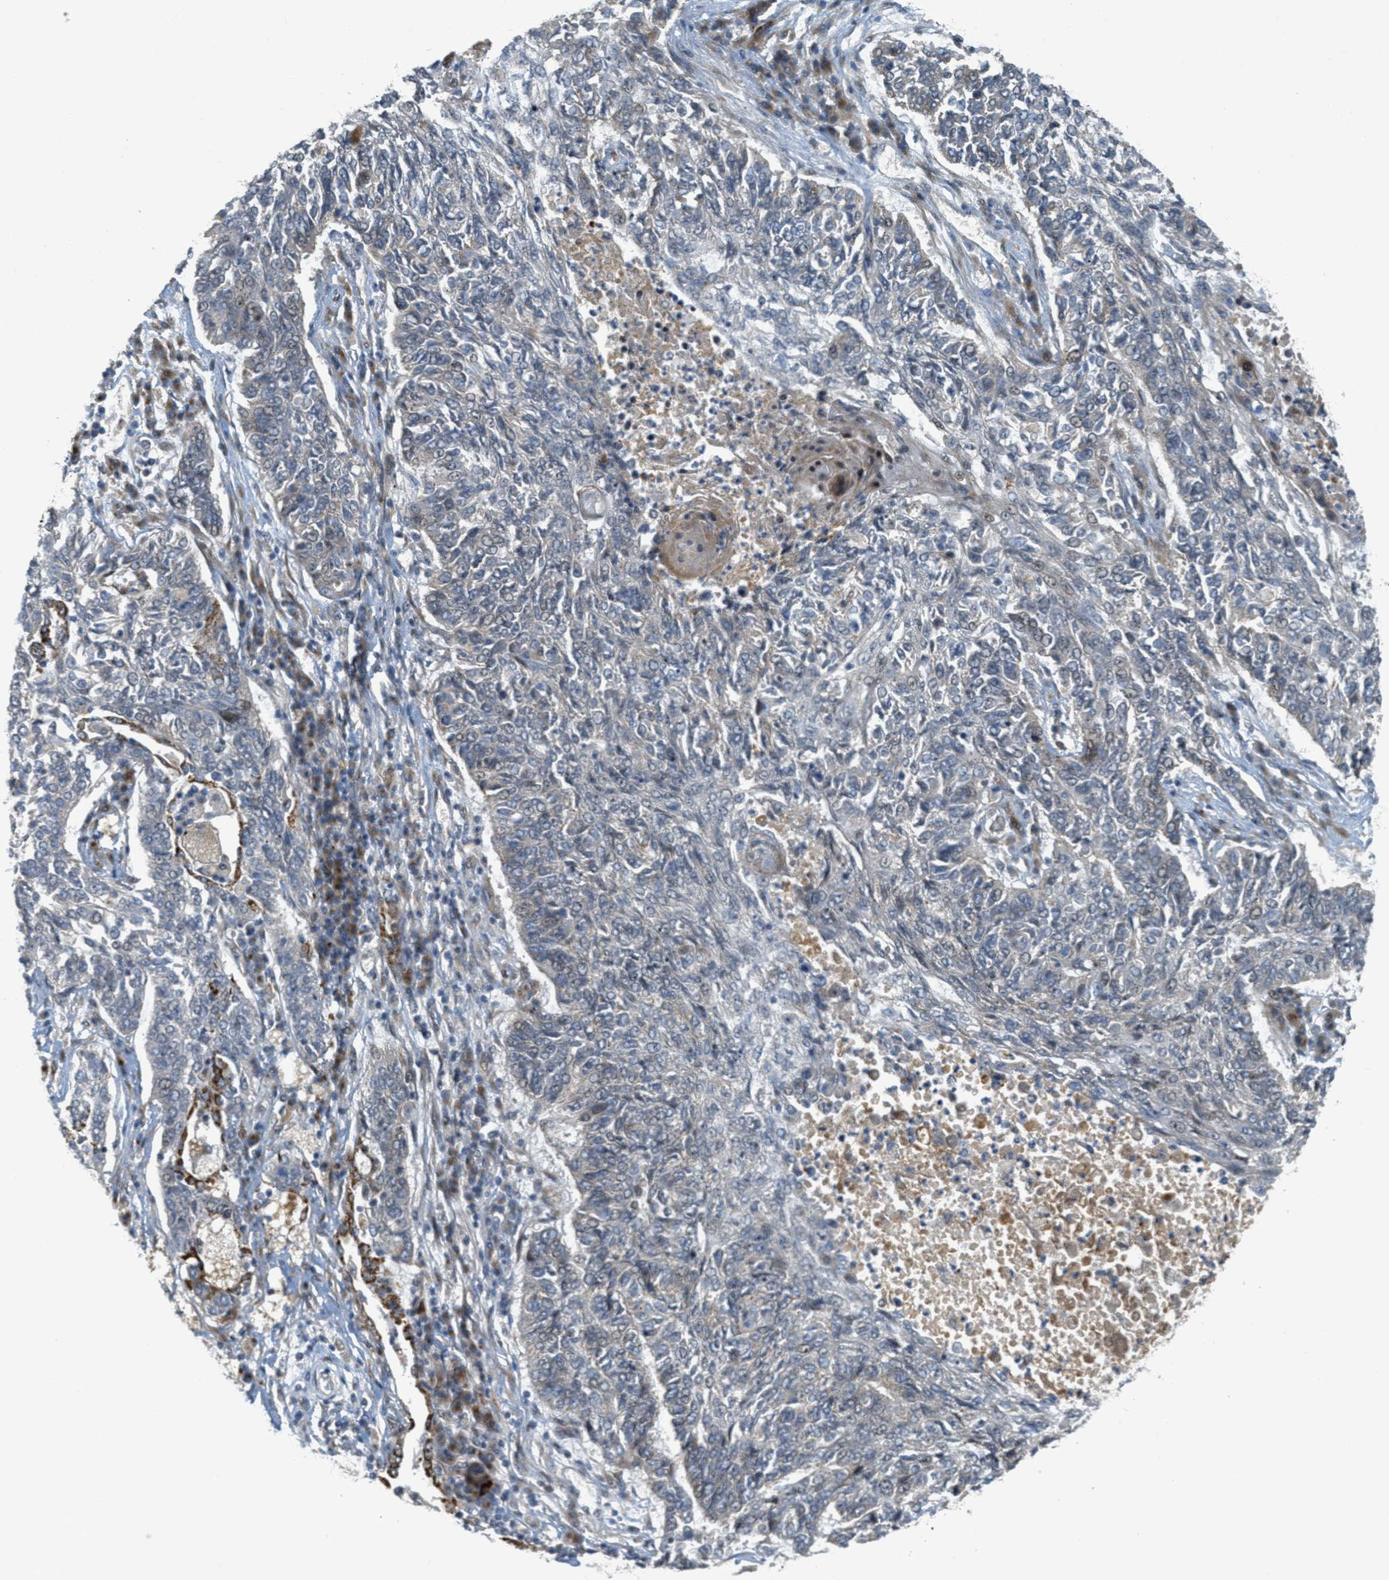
{"staining": {"intensity": "weak", "quantity": "<25%", "location": "cytoplasmic/membranous"}, "tissue": "lung cancer", "cell_type": "Tumor cells", "image_type": "cancer", "snomed": [{"axis": "morphology", "description": "Normal tissue, NOS"}, {"axis": "morphology", "description": "Squamous cell carcinoma, NOS"}, {"axis": "topography", "description": "Cartilage tissue"}, {"axis": "topography", "description": "Bronchus"}, {"axis": "topography", "description": "Lung"}], "caption": "Immunohistochemical staining of human lung squamous cell carcinoma shows no significant staining in tumor cells.", "gene": "ZFPL1", "patient": {"sex": "female", "age": 49}}